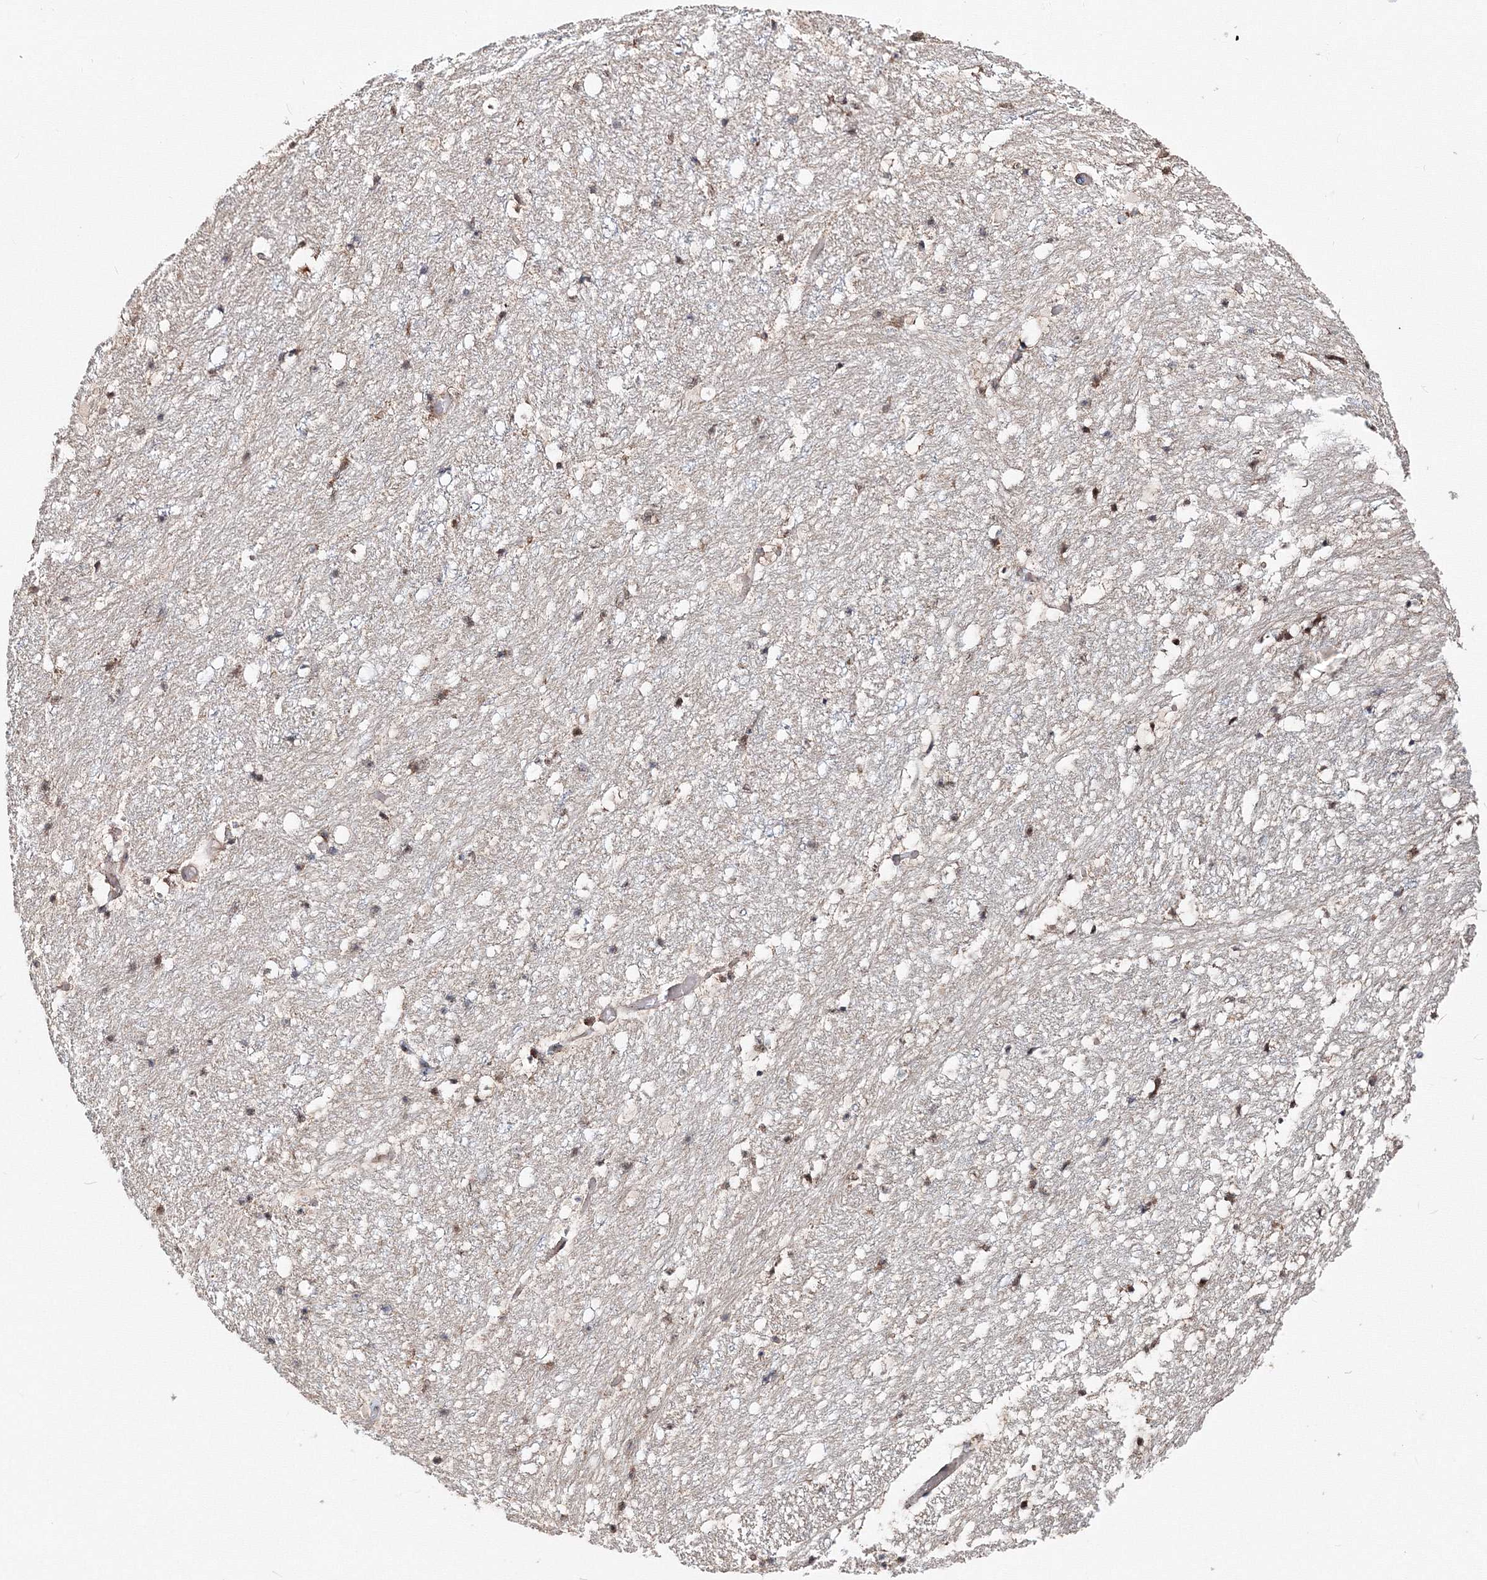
{"staining": {"intensity": "moderate", "quantity": "25%-75%", "location": "cytoplasmic/membranous"}, "tissue": "hippocampus", "cell_type": "Glial cells", "image_type": "normal", "snomed": [{"axis": "morphology", "description": "Normal tissue, NOS"}, {"axis": "topography", "description": "Hippocampus"}], "caption": "A medium amount of moderate cytoplasmic/membranous staining is appreciated in about 25%-75% of glial cells in benign hippocampus. The staining was performed using DAB, with brown indicating positive protein expression. Nuclei are stained blue with hematoxylin.", "gene": "PEX13", "patient": {"sex": "female", "age": 52}}